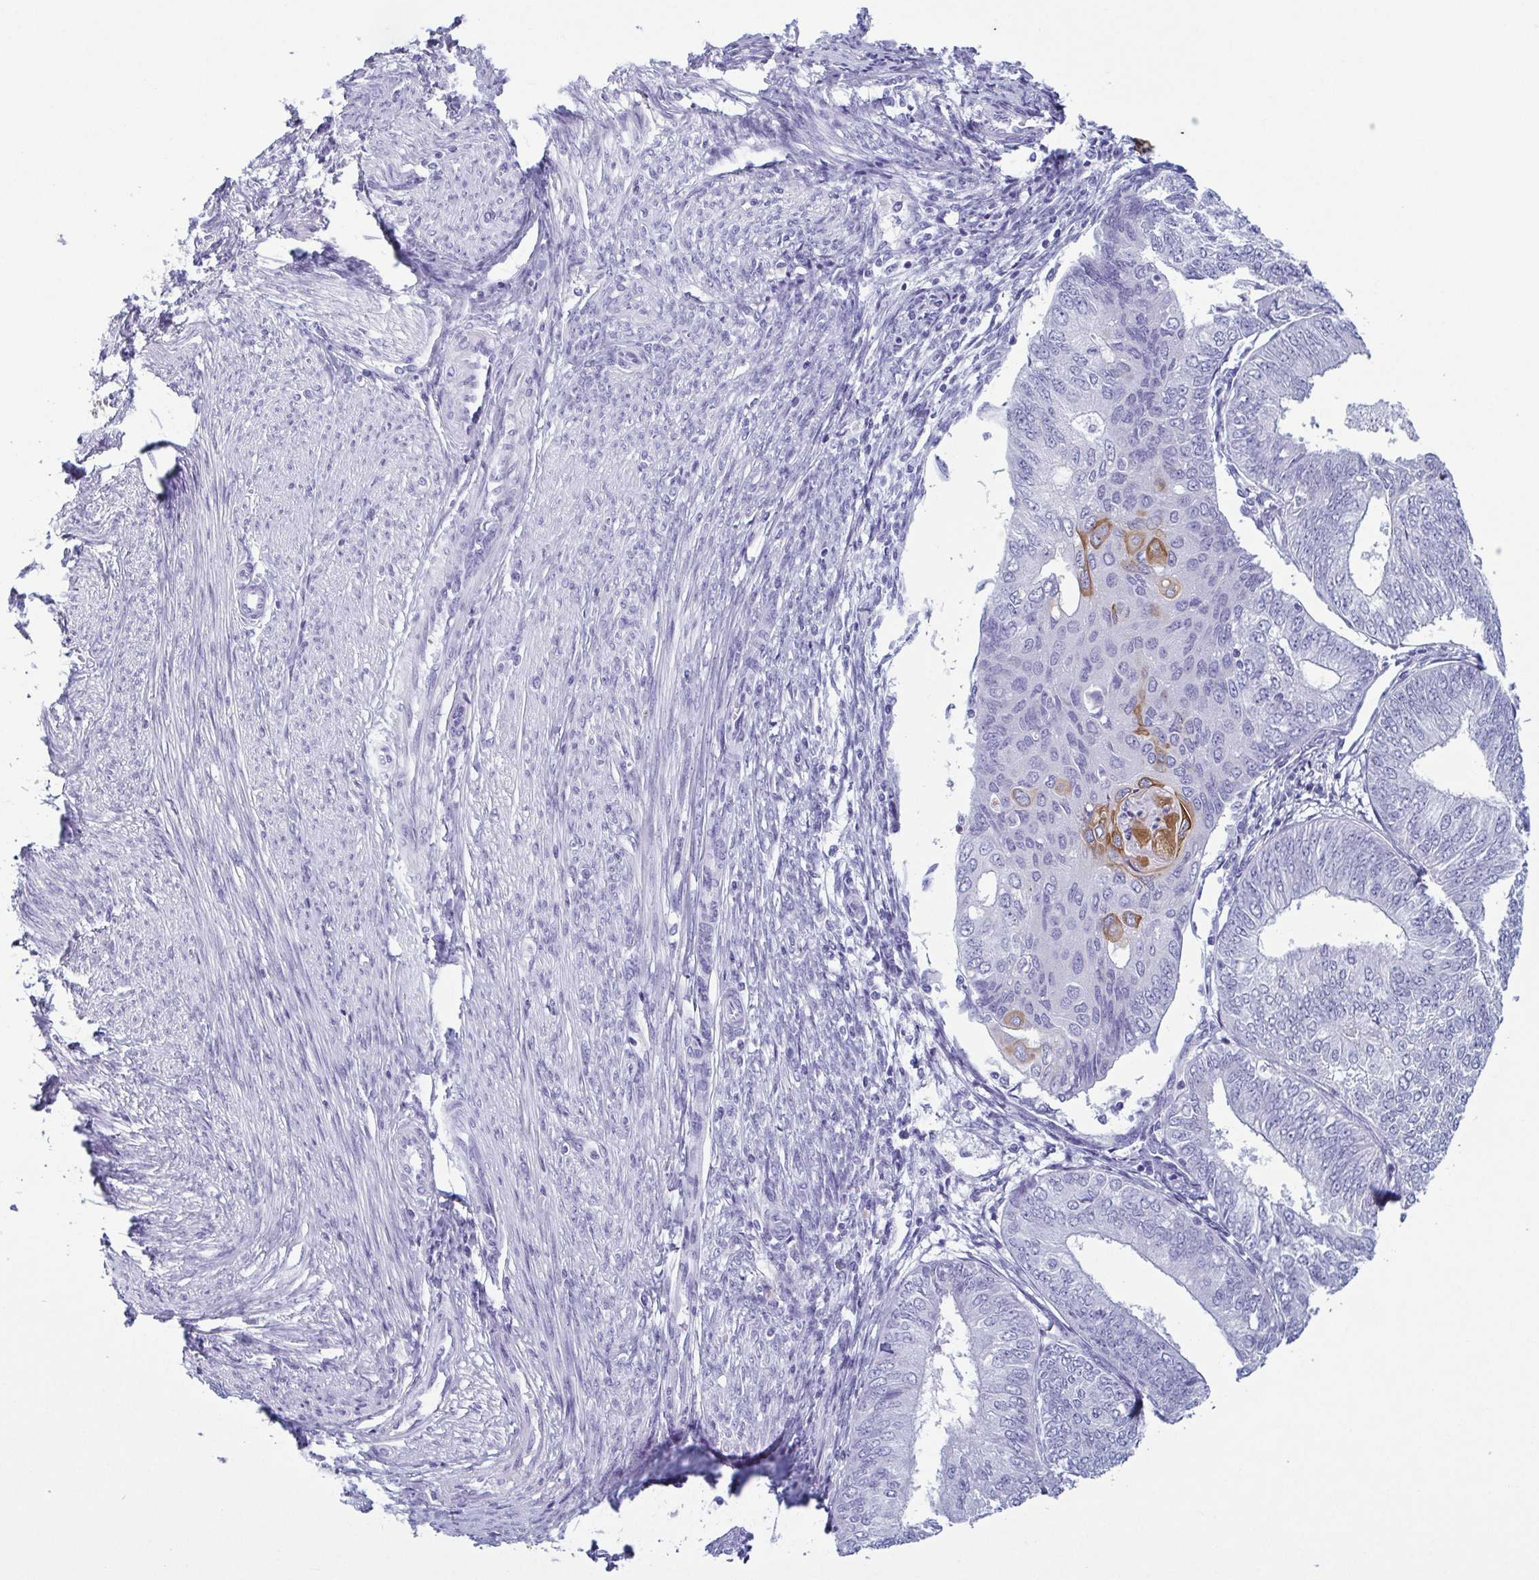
{"staining": {"intensity": "moderate", "quantity": "<25%", "location": "cytoplasmic/membranous"}, "tissue": "endometrial cancer", "cell_type": "Tumor cells", "image_type": "cancer", "snomed": [{"axis": "morphology", "description": "Adenocarcinoma, NOS"}, {"axis": "topography", "description": "Endometrium"}], "caption": "Protein analysis of endometrial adenocarcinoma tissue shows moderate cytoplasmic/membranous positivity in approximately <25% of tumor cells.", "gene": "KRT10", "patient": {"sex": "female", "age": 58}}